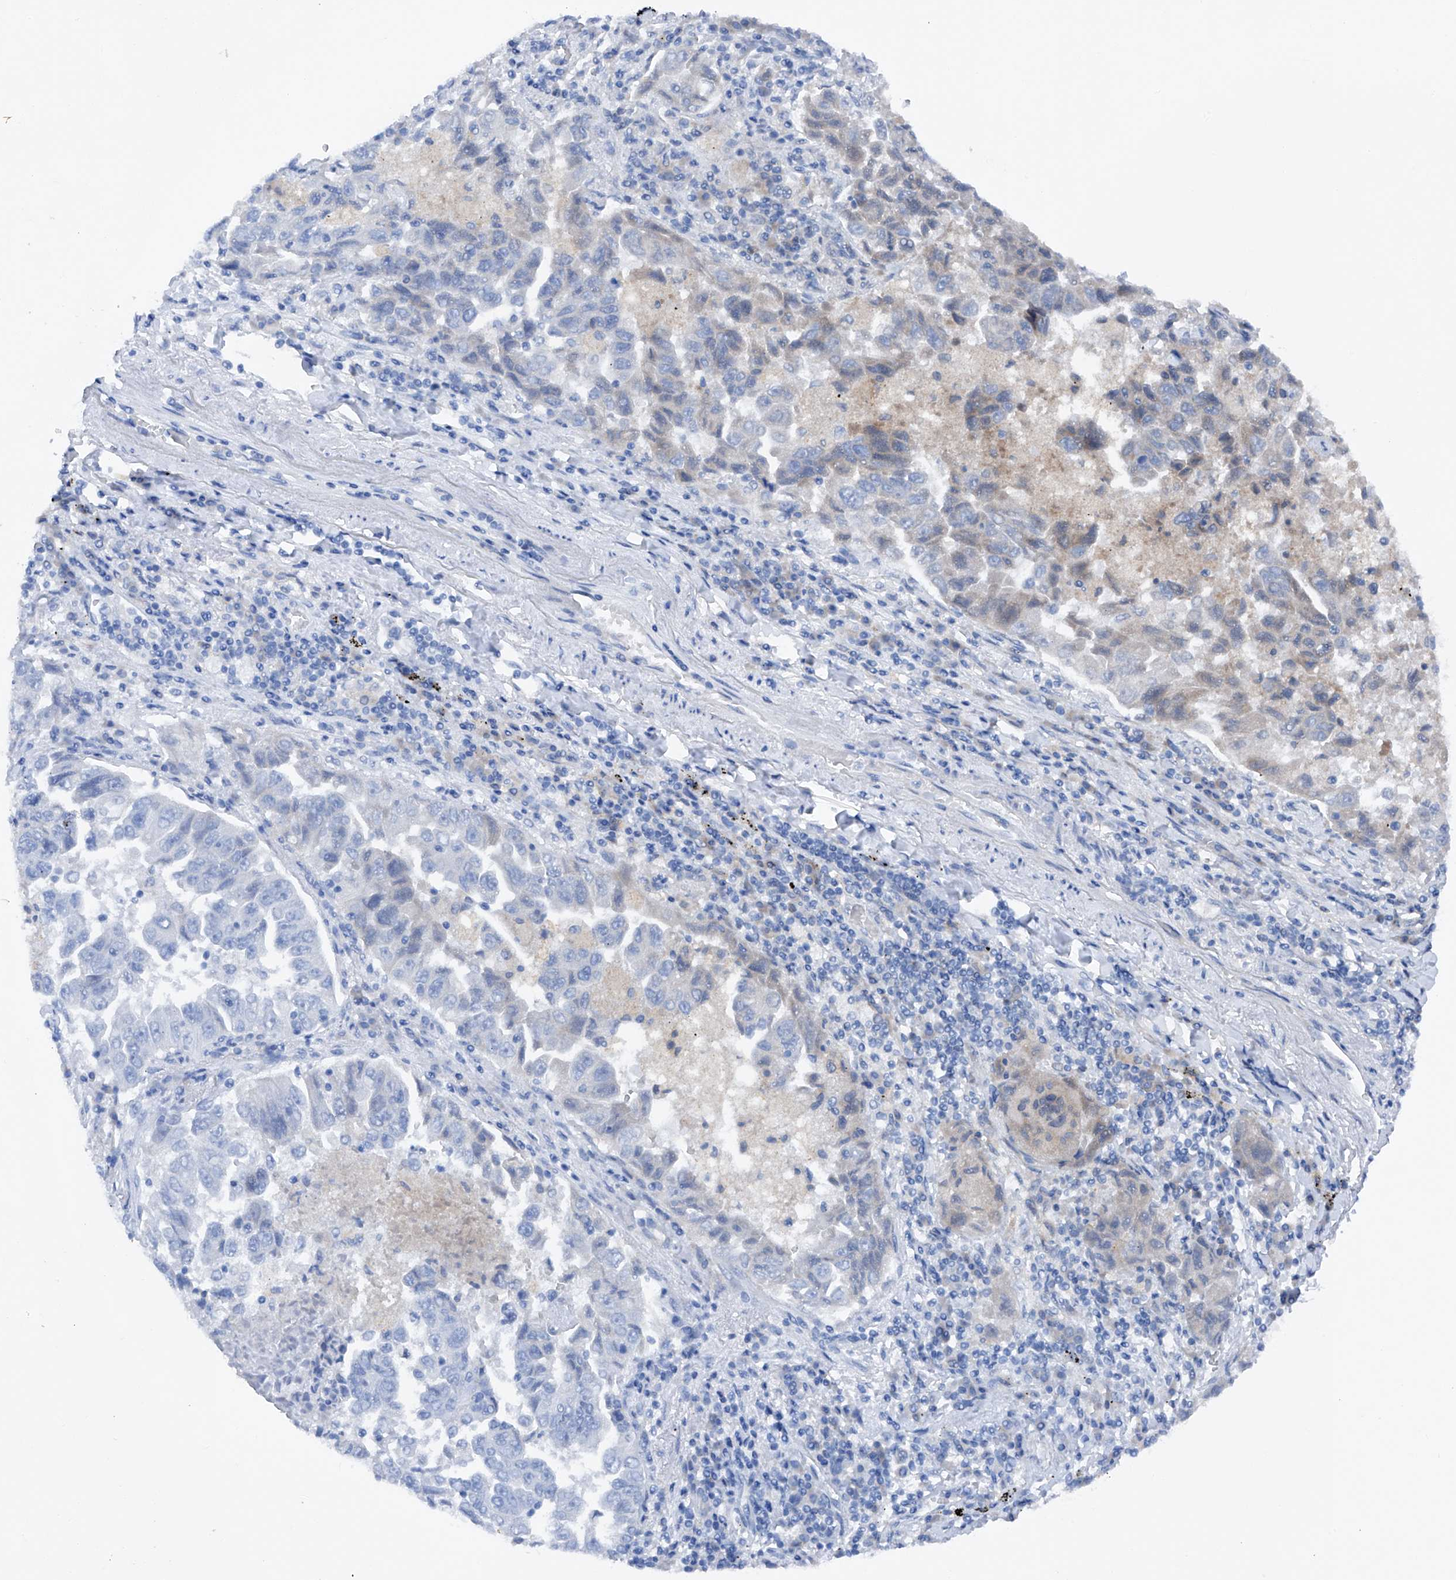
{"staining": {"intensity": "negative", "quantity": "none", "location": "none"}, "tissue": "lung cancer", "cell_type": "Tumor cells", "image_type": "cancer", "snomed": [{"axis": "morphology", "description": "Adenocarcinoma, NOS"}, {"axis": "topography", "description": "Lung"}], "caption": "A high-resolution histopathology image shows immunohistochemistry staining of lung cancer, which exhibits no significant positivity in tumor cells. The staining was performed using DAB to visualize the protein expression in brown, while the nuclei were stained in blue with hematoxylin (Magnification: 20x).", "gene": "DAD1", "patient": {"sex": "female", "age": 51}}